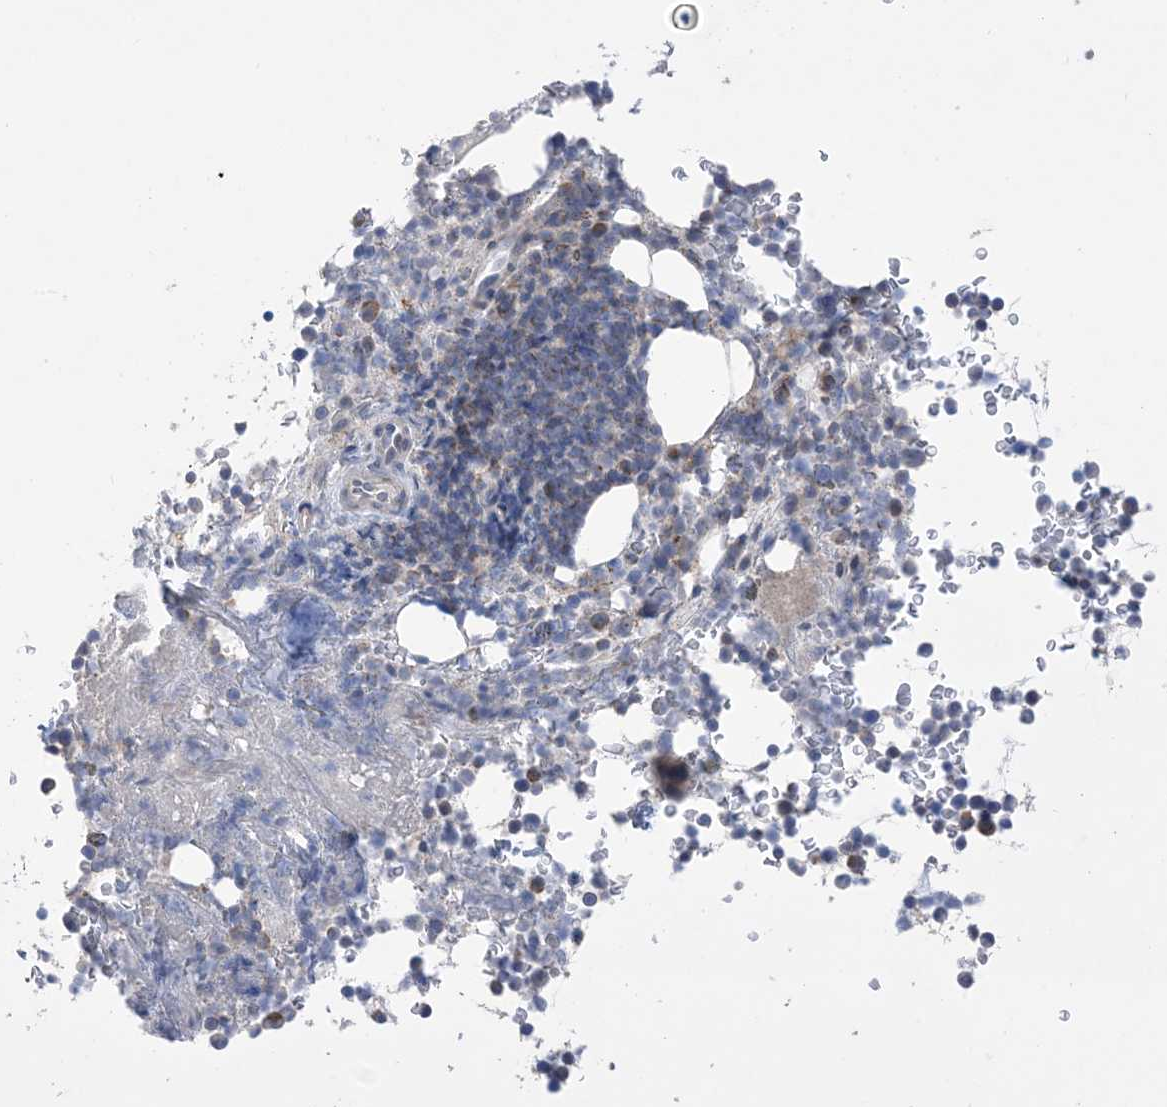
{"staining": {"intensity": "weak", "quantity": "<25%", "location": "cytoplasmic/membranous"}, "tissue": "bone marrow", "cell_type": "Hematopoietic cells", "image_type": "normal", "snomed": [{"axis": "morphology", "description": "Normal tissue, NOS"}, {"axis": "topography", "description": "Bone marrow"}], "caption": "Protein analysis of benign bone marrow displays no significant positivity in hematopoietic cells.", "gene": "CLEC16A", "patient": {"sex": "male", "age": 58}}